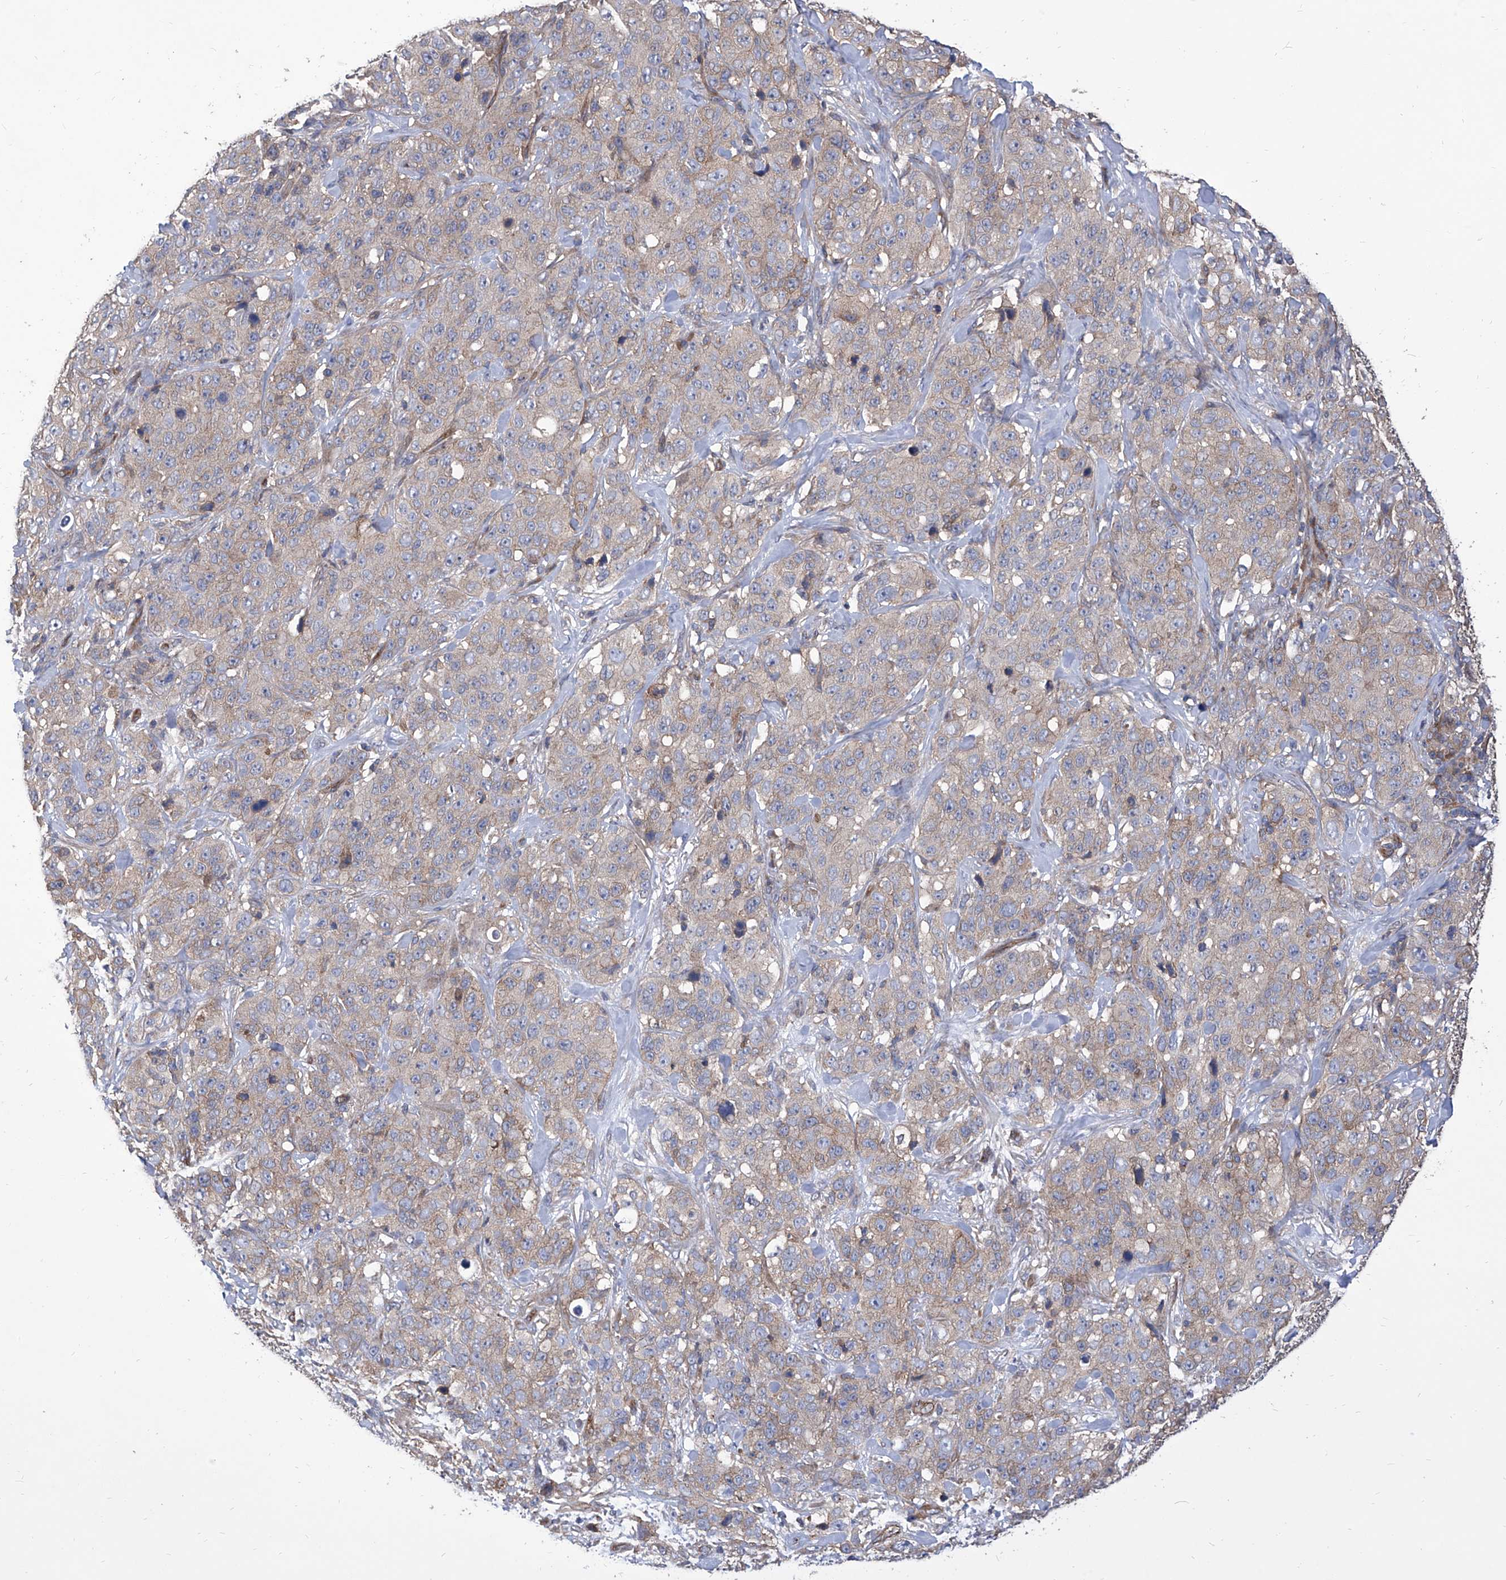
{"staining": {"intensity": "weak", "quantity": "25%-75%", "location": "cytoplasmic/membranous"}, "tissue": "stomach cancer", "cell_type": "Tumor cells", "image_type": "cancer", "snomed": [{"axis": "morphology", "description": "Adenocarcinoma, NOS"}, {"axis": "topography", "description": "Stomach"}], "caption": "Adenocarcinoma (stomach) was stained to show a protein in brown. There is low levels of weak cytoplasmic/membranous expression in approximately 25%-75% of tumor cells.", "gene": "TJAP1", "patient": {"sex": "male", "age": 48}}